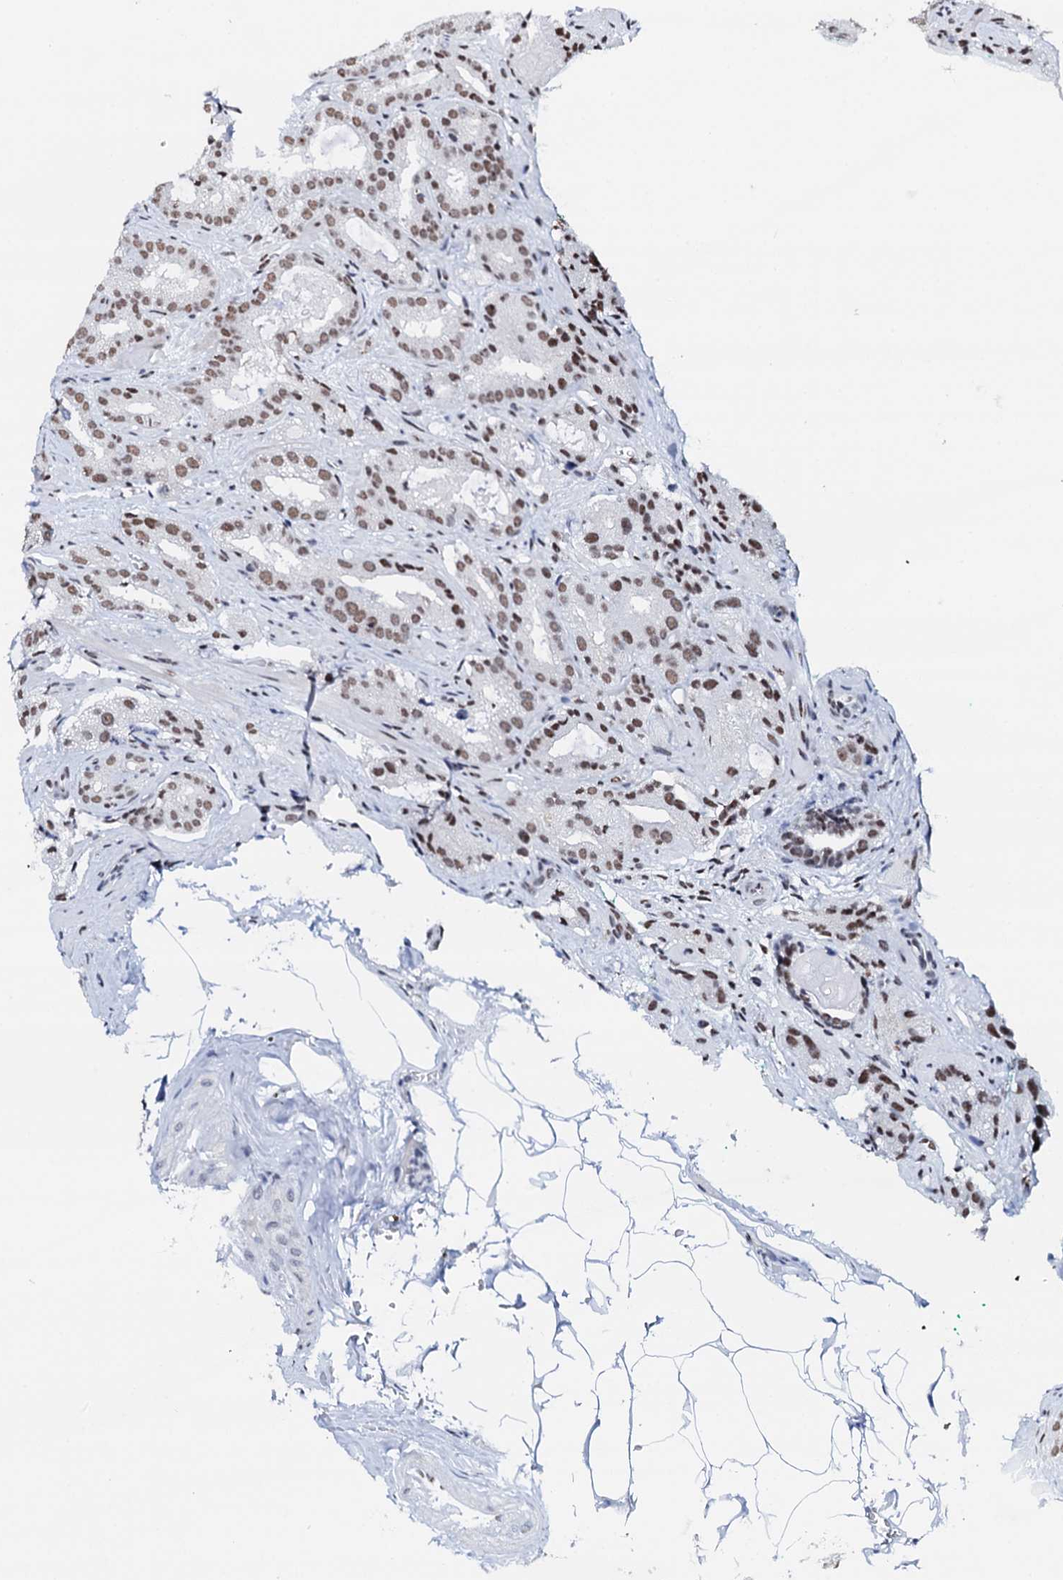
{"staining": {"intensity": "moderate", "quantity": ">75%", "location": "nuclear"}, "tissue": "prostate cancer", "cell_type": "Tumor cells", "image_type": "cancer", "snomed": [{"axis": "morphology", "description": "Adenocarcinoma, High grade"}, {"axis": "topography", "description": "Prostate"}], "caption": "There is medium levels of moderate nuclear staining in tumor cells of prostate cancer, as demonstrated by immunohistochemical staining (brown color).", "gene": "NKAPD1", "patient": {"sex": "male", "age": 57}}